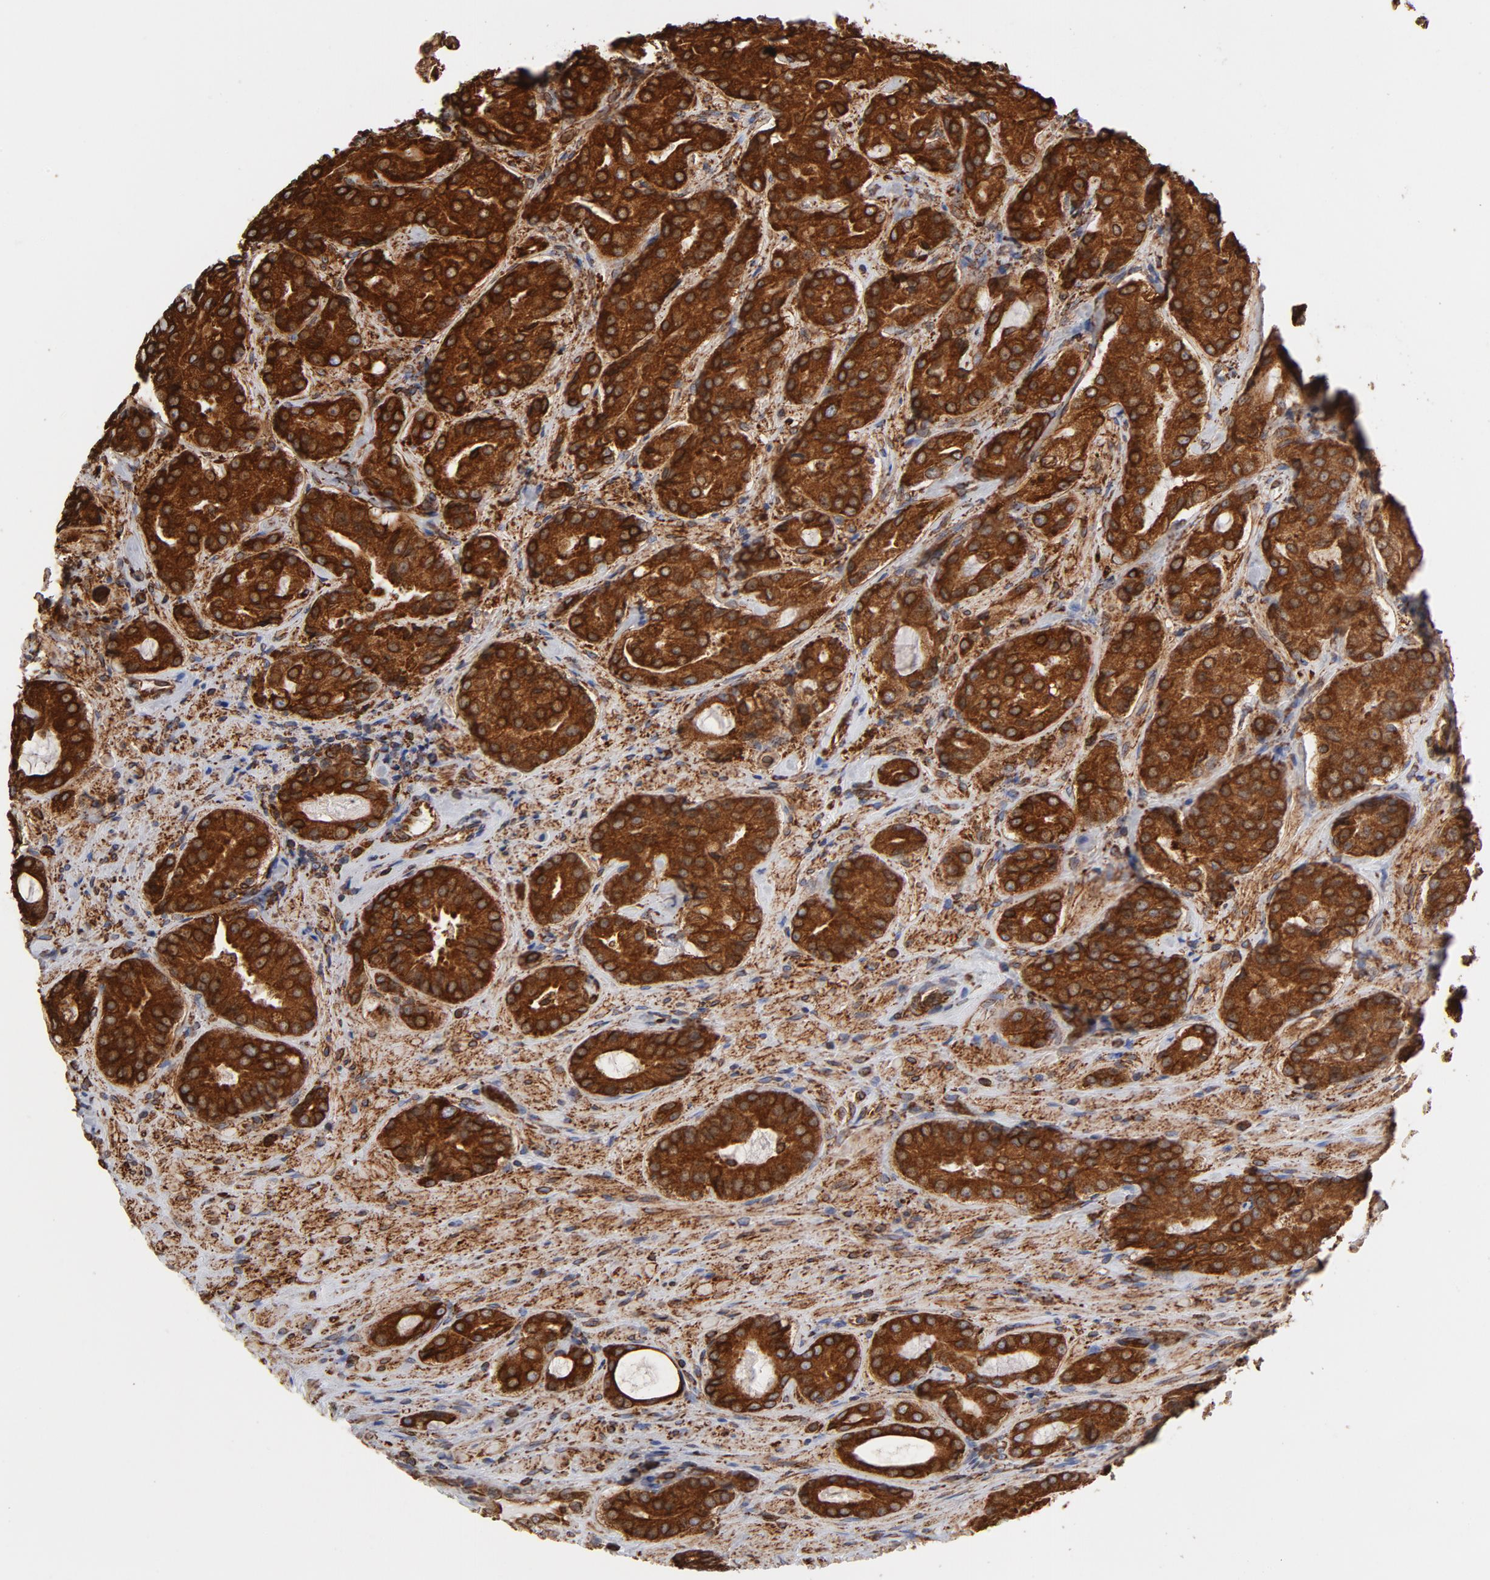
{"staining": {"intensity": "strong", "quantity": ">75%", "location": "cytoplasmic/membranous"}, "tissue": "prostate cancer", "cell_type": "Tumor cells", "image_type": "cancer", "snomed": [{"axis": "morphology", "description": "Adenocarcinoma, High grade"}, {"axis": "topography", "description": "Prostate"}], "caption": "A micrograph showing strong cytoplasmic/membranous positivity in approximately >75% of tumor cells in prostate high-grade adenocarcinoma, as visualized by brown immunohistochemical staining.", "gene": "CANX", "patient": {"sex": "male", "age": 72}}